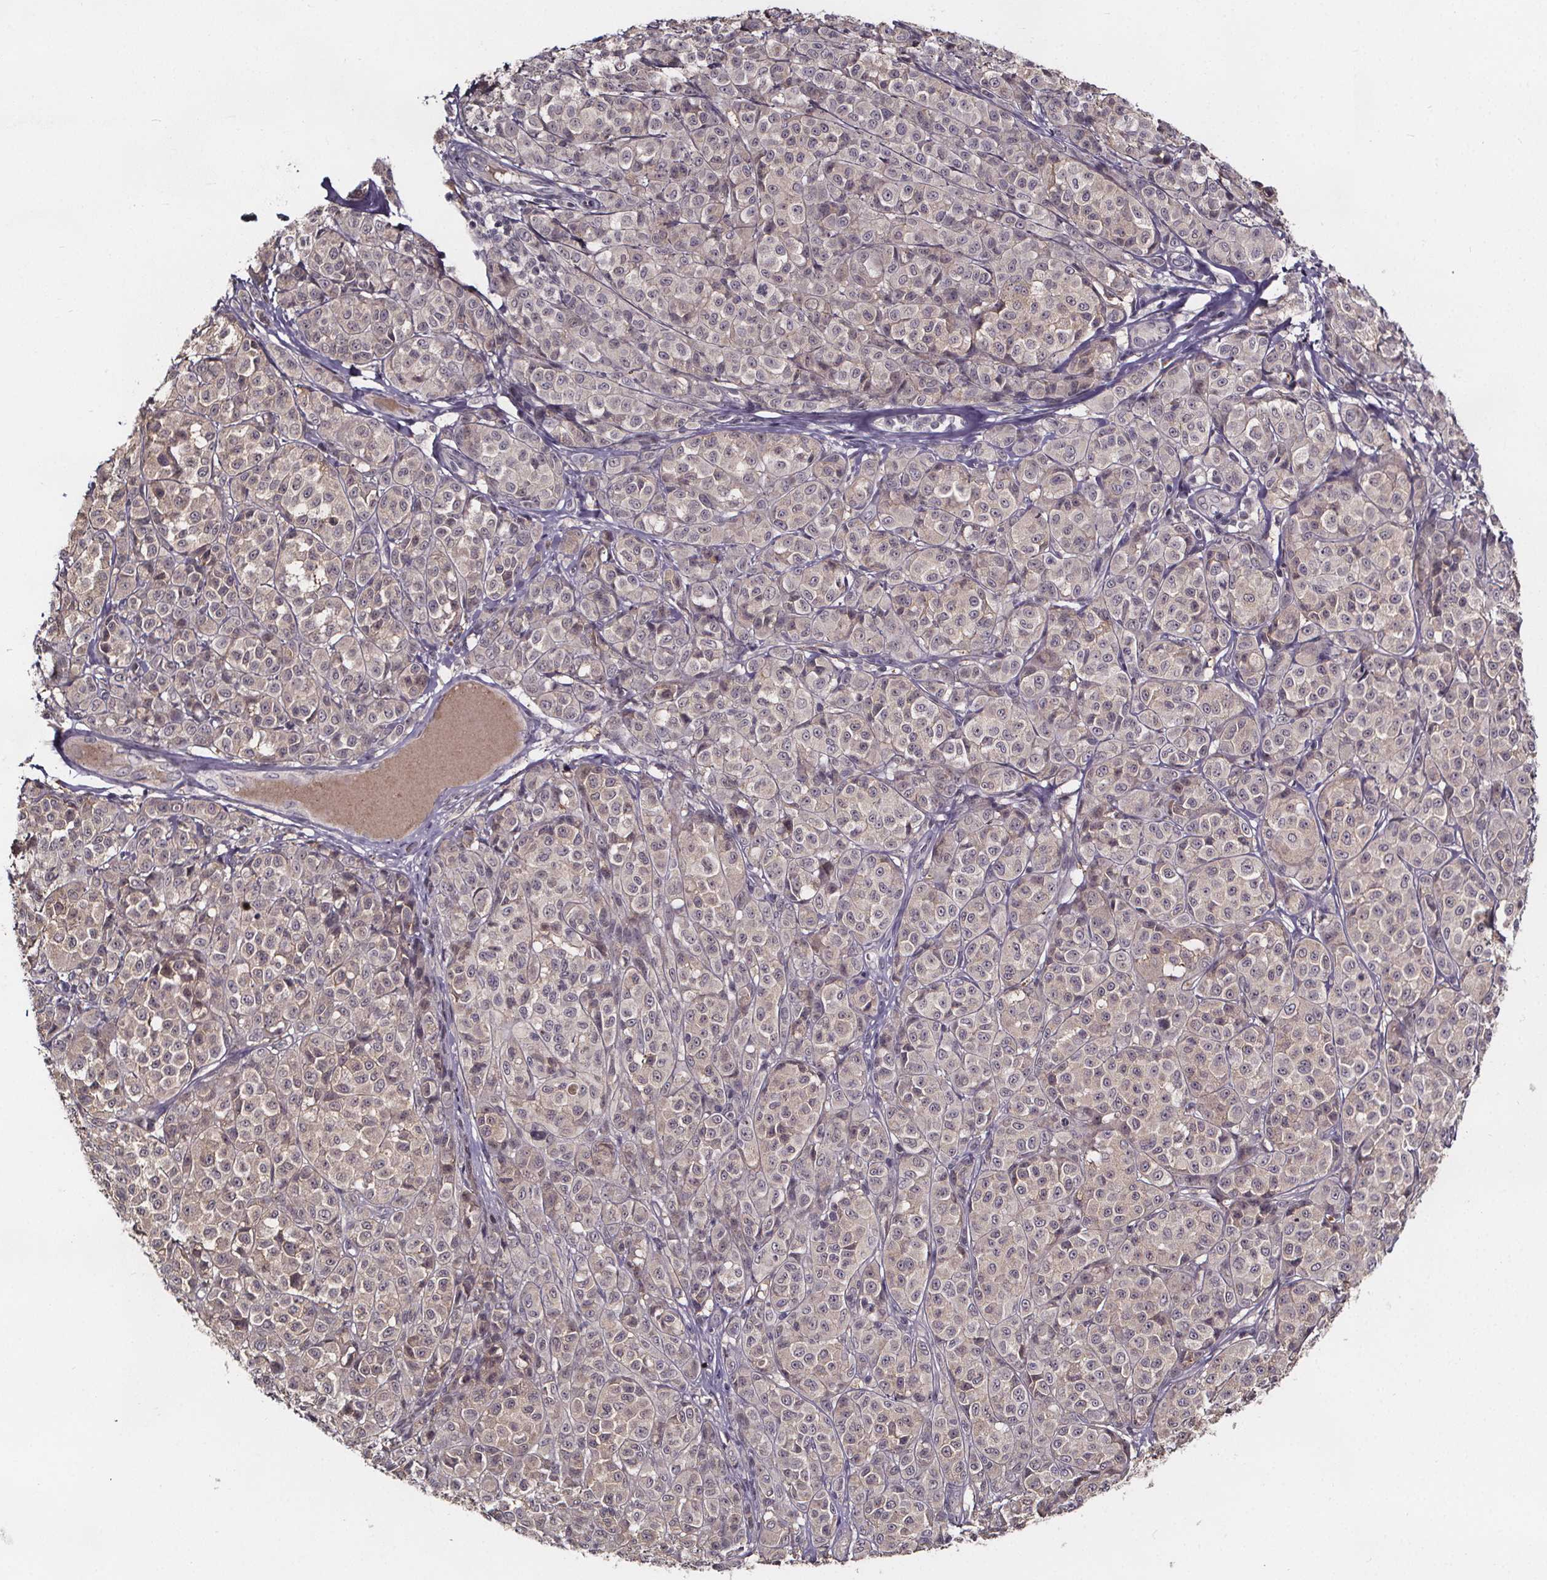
{"staining": {"intensity": "negative", "quantity": "none", "location": "none"}, "tissue": "melanoma", "cell_type": "Tumor cells", "image_type": "cancer", "snomed": [{"axis": "morphology", "description": "Malignant melanoma, NOS"}, {"axis": "topography", "description": "Skin"}], "caption": "There is no significant positivity in tumor cells of malignant melanoma.", "gene": "SMIM1", "patient": {"sex": "male", "age": 89}}